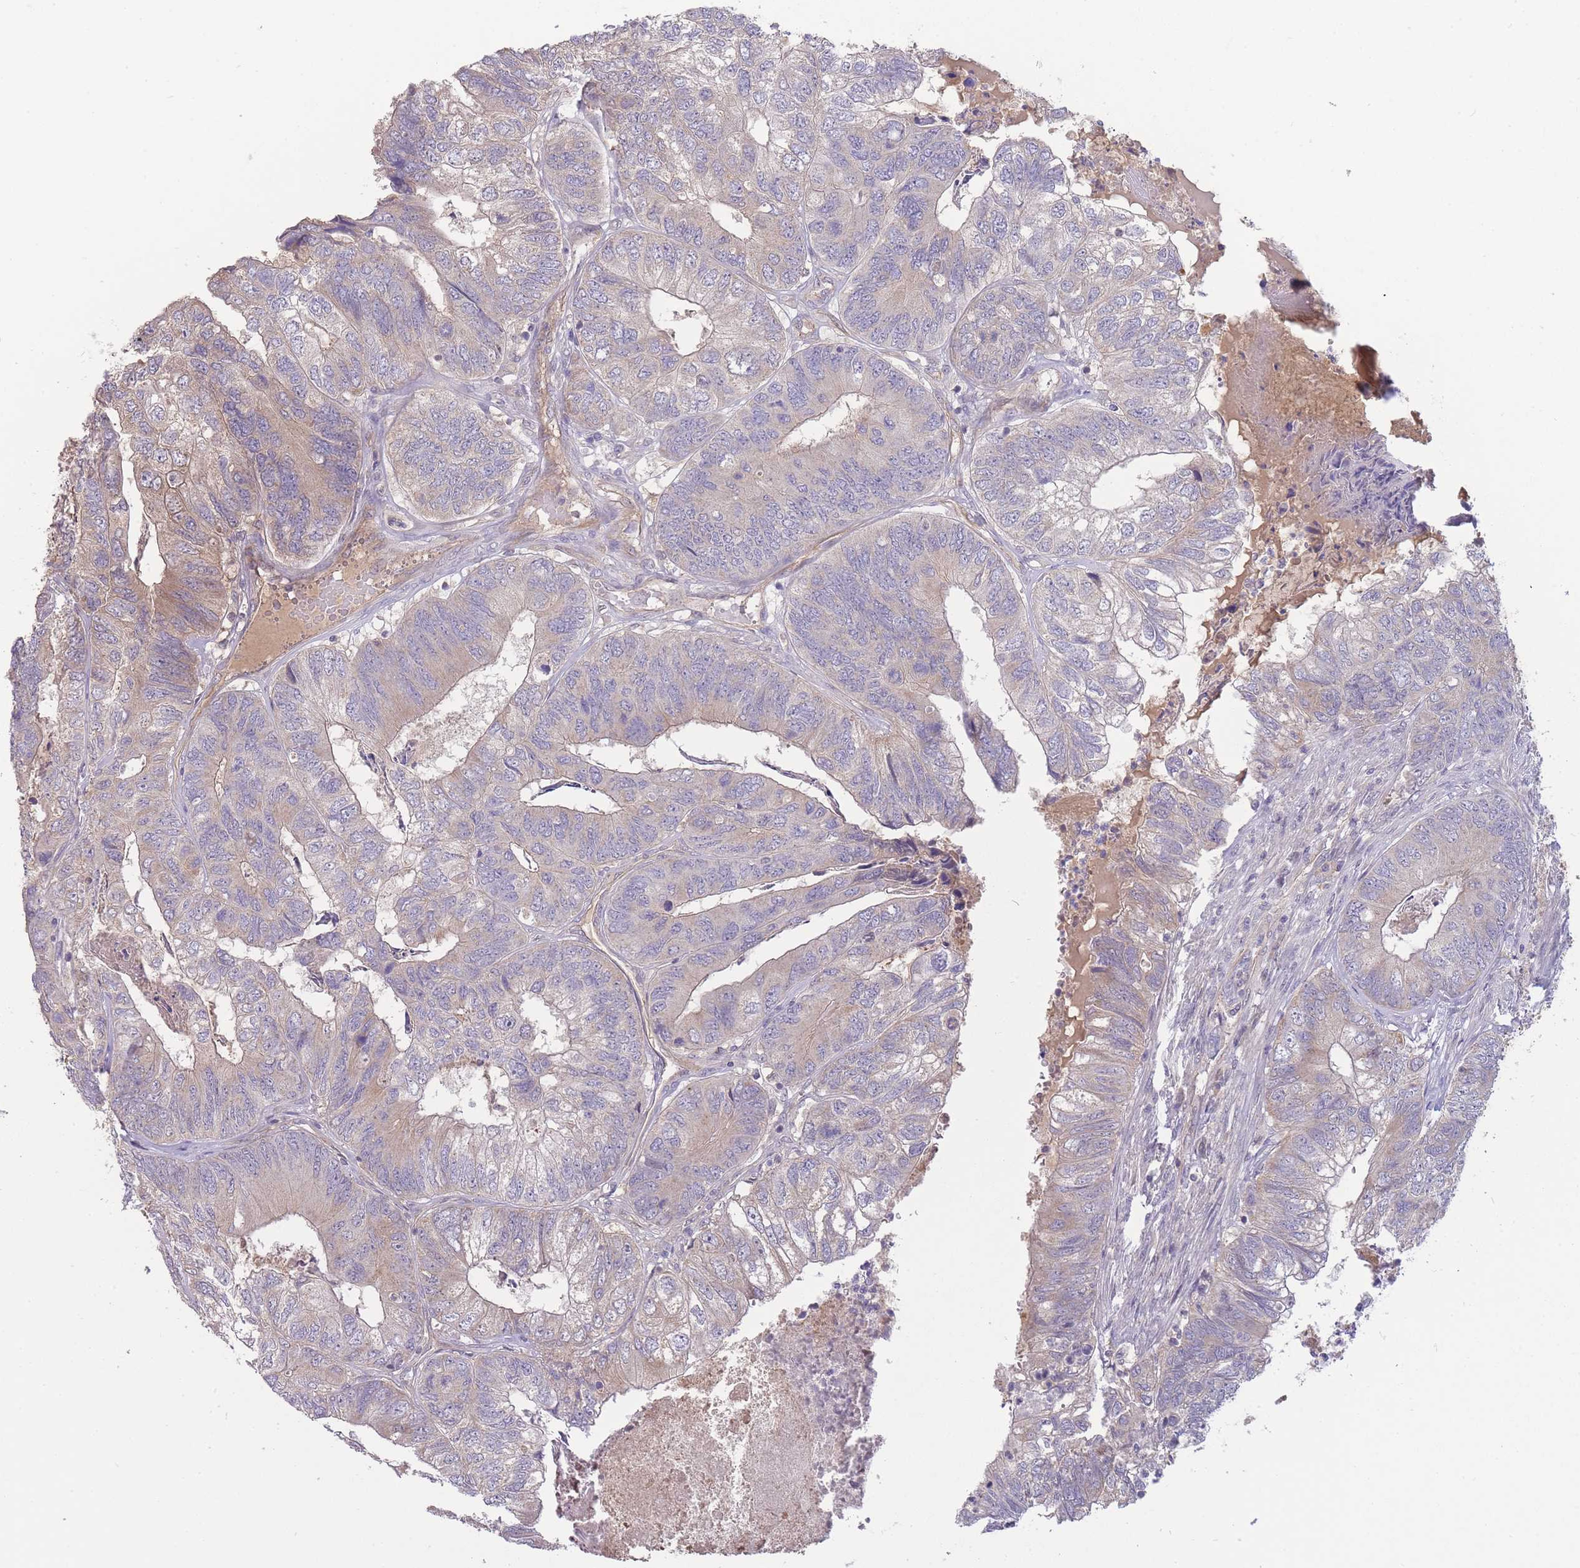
{"staining": {"intensity": "weak", "quantity": "<25%", "location": "cytoplasmic/membranous"}, "tissue": "colorectal cancer", "cell_type": "Tumor cells", "image_type": "cancer", "snomed": [{"axis": "morphology", "description": "Adenocarcinoma, NOS"}, {"axis": "topography", "description": "Colon"}], "caption": "Immunohistochemical staining of adenocarcinoma (colorectal) shows no significant positivity in tumor cells.", "gene": "NDUFAF5", "patient": {"sex": "female", "age": 67}}